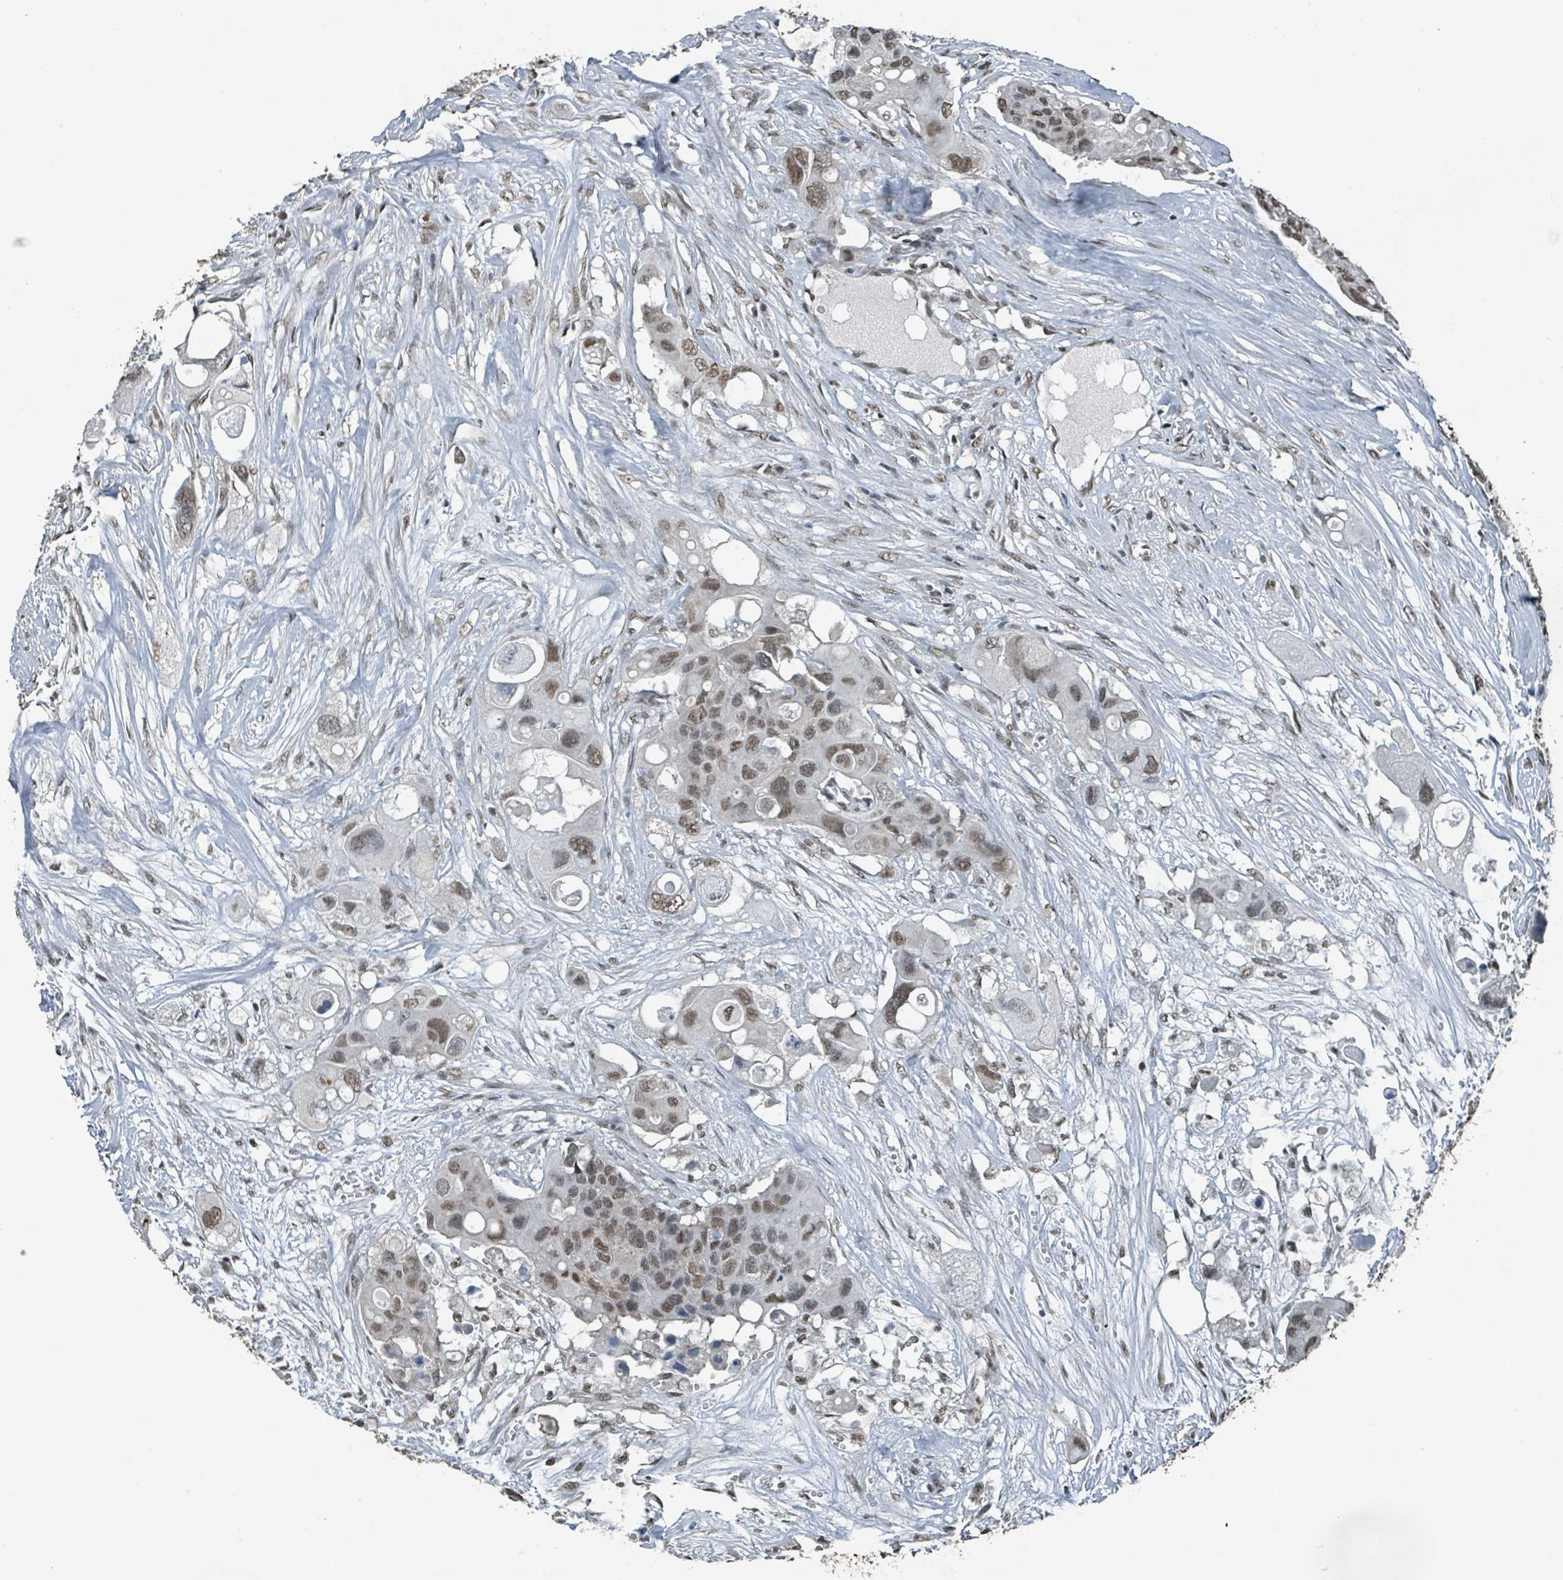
{"staining": {"intensity": "weak", "quantity": ">75%", "location": "nuclear"}, "tissue": "colorectal cancer", "cell_type": "Tumor cells", "image_type": "cancer", "snomed": [{"axis": "morphology", "description": "Adenocarcinoma, NOS"}, {"axis": "topography", "description": "Colon"}], "caption": "Approximately >75% of tumor cells in human colorectal adenocarcinoma reveal weak nuclear protein staining as visualized by brown immunohistochemical staining.", "gene": "PHIP", "patient": {"sex": "male", "age": 77}}